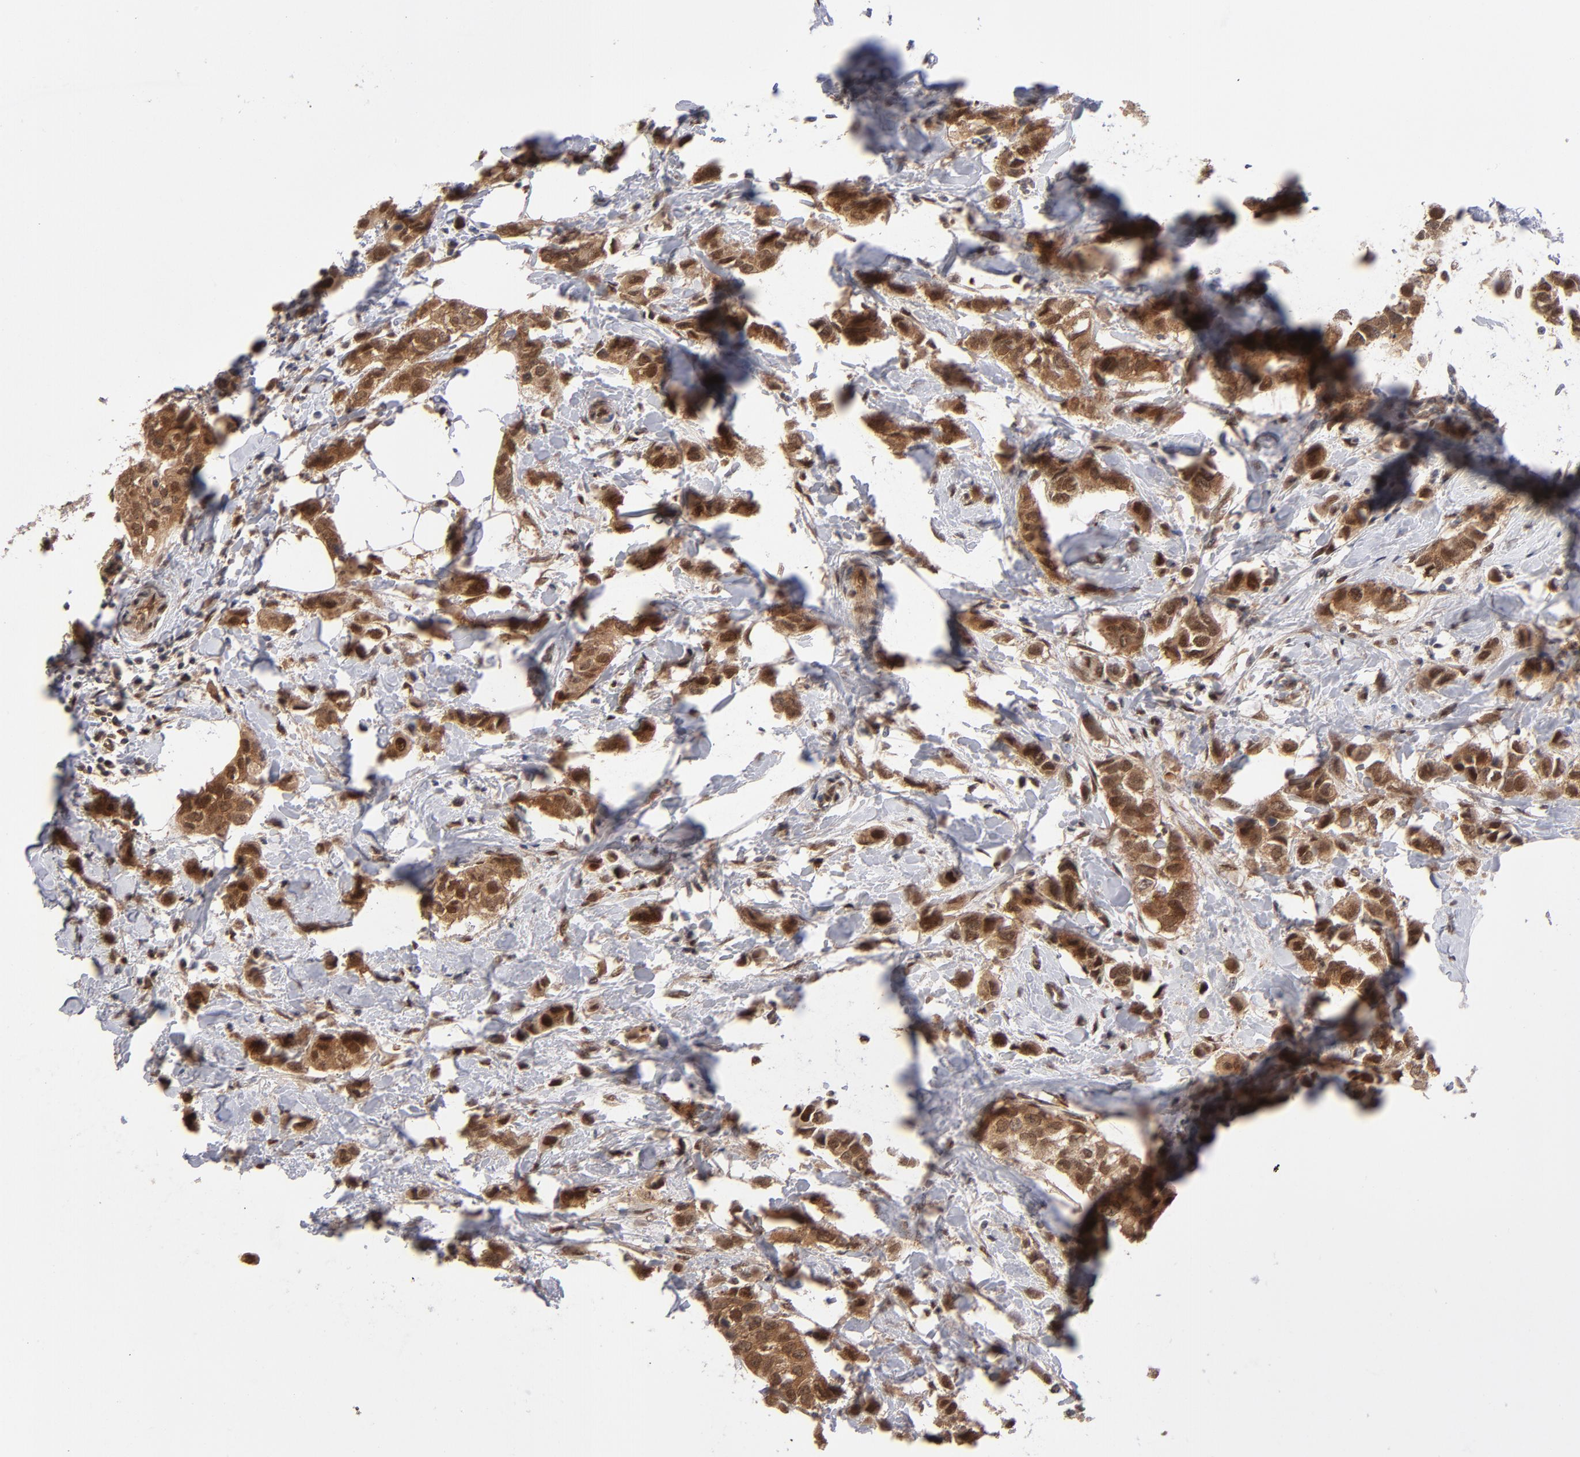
{"staining": {"intensity": "strong", "quantity": ">75%", "location": "cytoplasmic/membranous,nuclear"}, "tissue": "breast cancer", "cell_type": "Tumor cells", "image_type": "cancer", "snomed": [{"axis": "morphology", "description": "Normal tissue, NOS"}, {"axis": "morphology", "description": "Duct carcinoma"}, {"axis": "topography", "description": "Breast"}], "caption": "The image demonstrates immunohistochemical staining of breast invasive ductal carcinoma. There is strong cytoplasmic/membranous and nuclear staining is identified in approximately >75% of tumor cells. (Brightfield microscopy of DAB IHC at high magnification).", "gene": "HUWE1", "patient": {"sex": "female", "age": 50}}